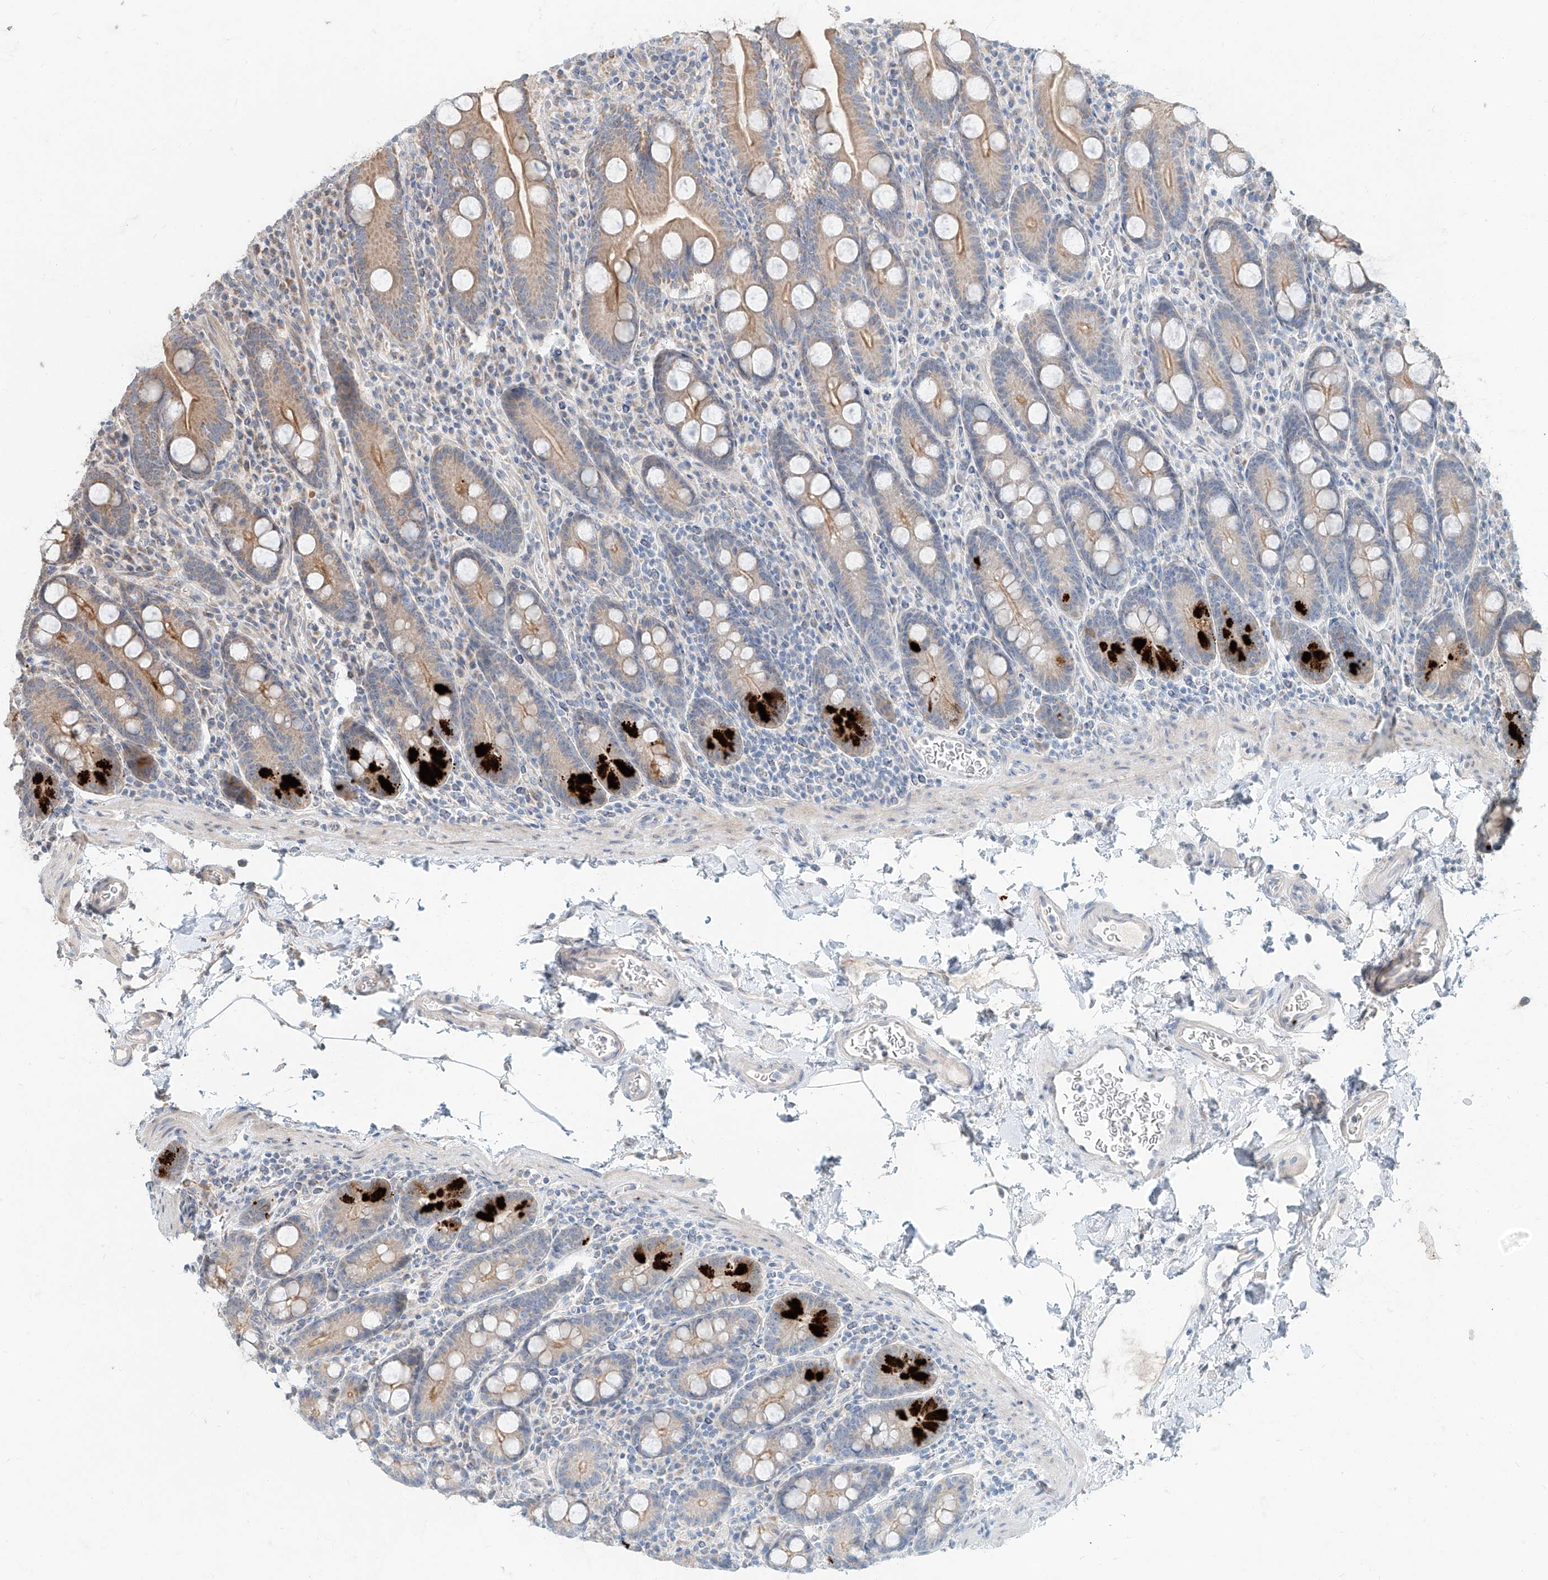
{"staining": {"intensity": "moderate", "quantity": ">75%", "location": "cytoplasmic/membranous"}, "tissue": "duodenum", "cell_type": "Glandular cells", "image_type": "normal", "snomed": [{"axis": "morphology", "description": "Normal tissue, NOS"}, {"axis": "topography", "description": "Duodenum"}], "caption": "Glandular cells exhibit medium levels of moderate cytoplasmic/membranous expression in approximately >75% of cells in benign human duodenum. Immunohistochemistry stains the protein of interest in brown and the nuclei are stained blue.", "gene": "STX19", "patient": {"sex": "male", "age": 35}}